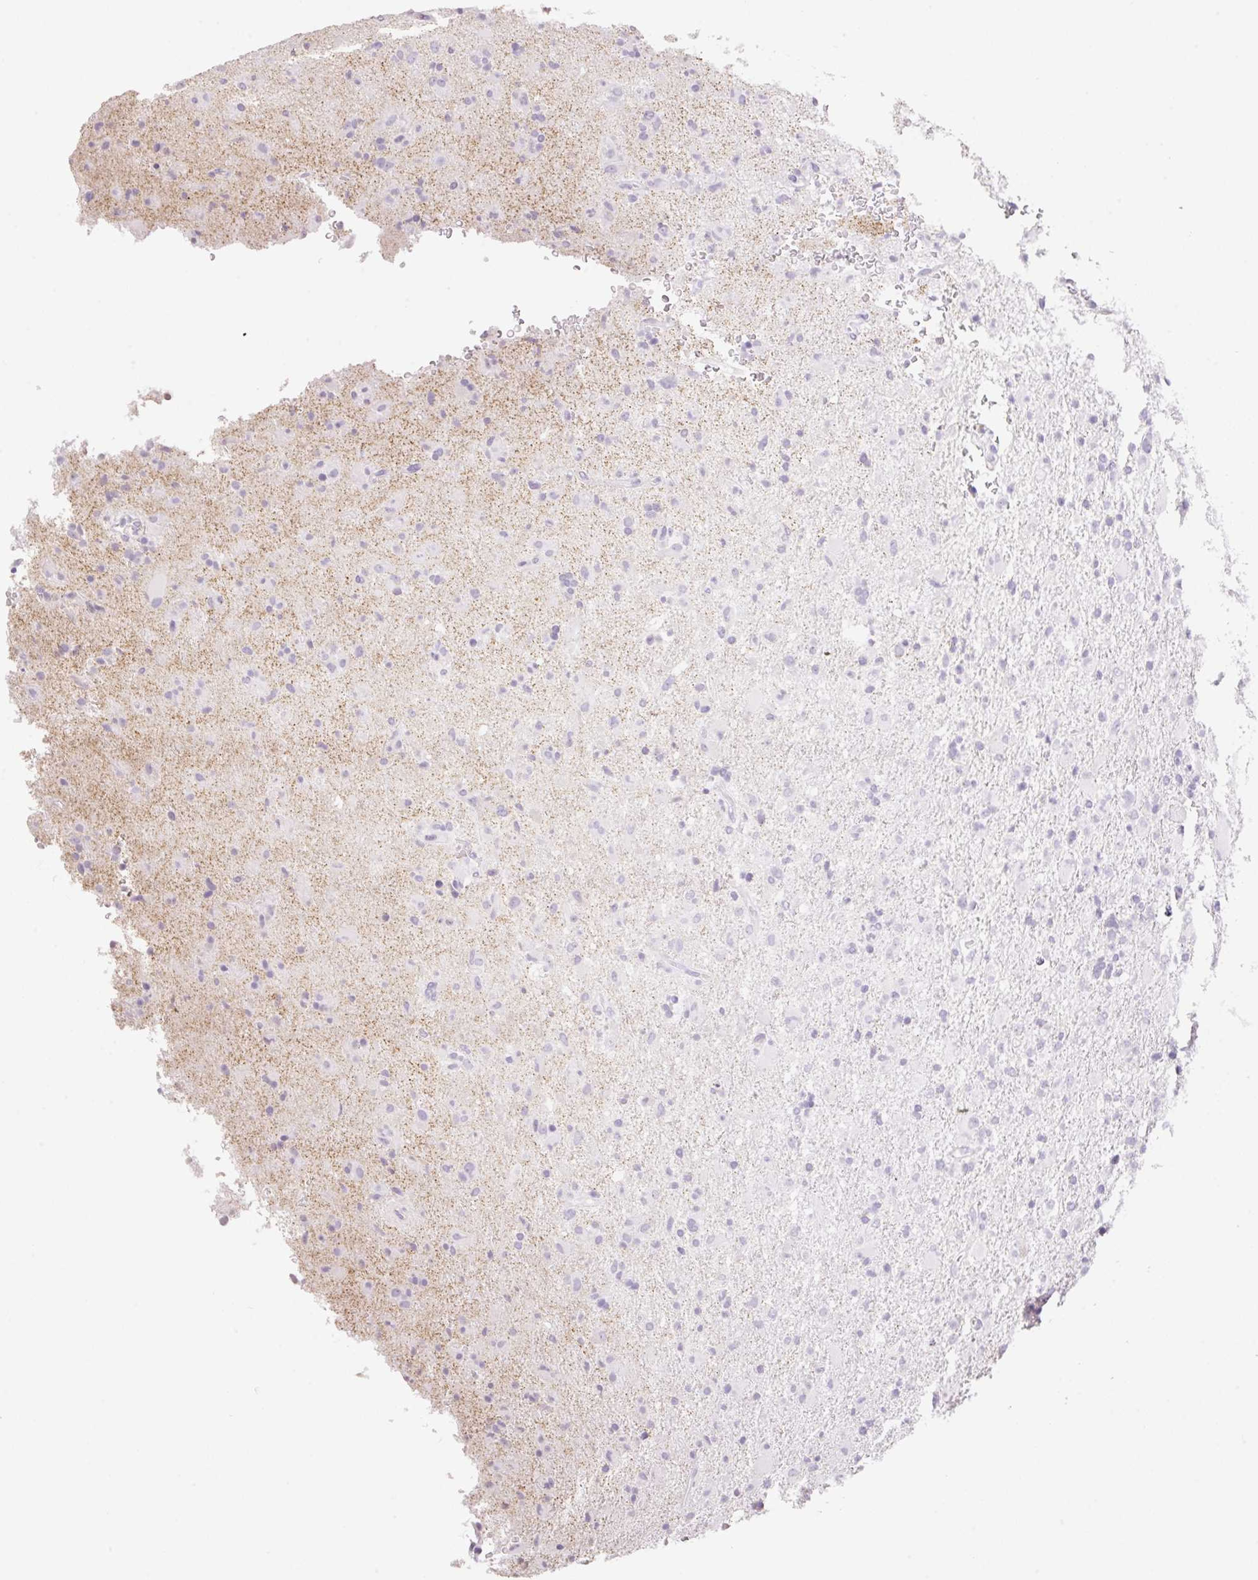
{"staining": {"intensity": "negative", "quantity": "none", "location": "none"}, "tissue": "glioma", "cell_type": "Tumor cells", "image_type": "cancer", "snomed": [{"axis": "morphology", "description": "Glioma, malignant, Low grade"}, {"axis": "topography", "description": "Brain"}], "caption": "The histopathology image shows no staining of tumor cells in malignant glioma (low-grade).", "gene": "HCRTR2", "patient": {"sex": "male", "age": 65}}